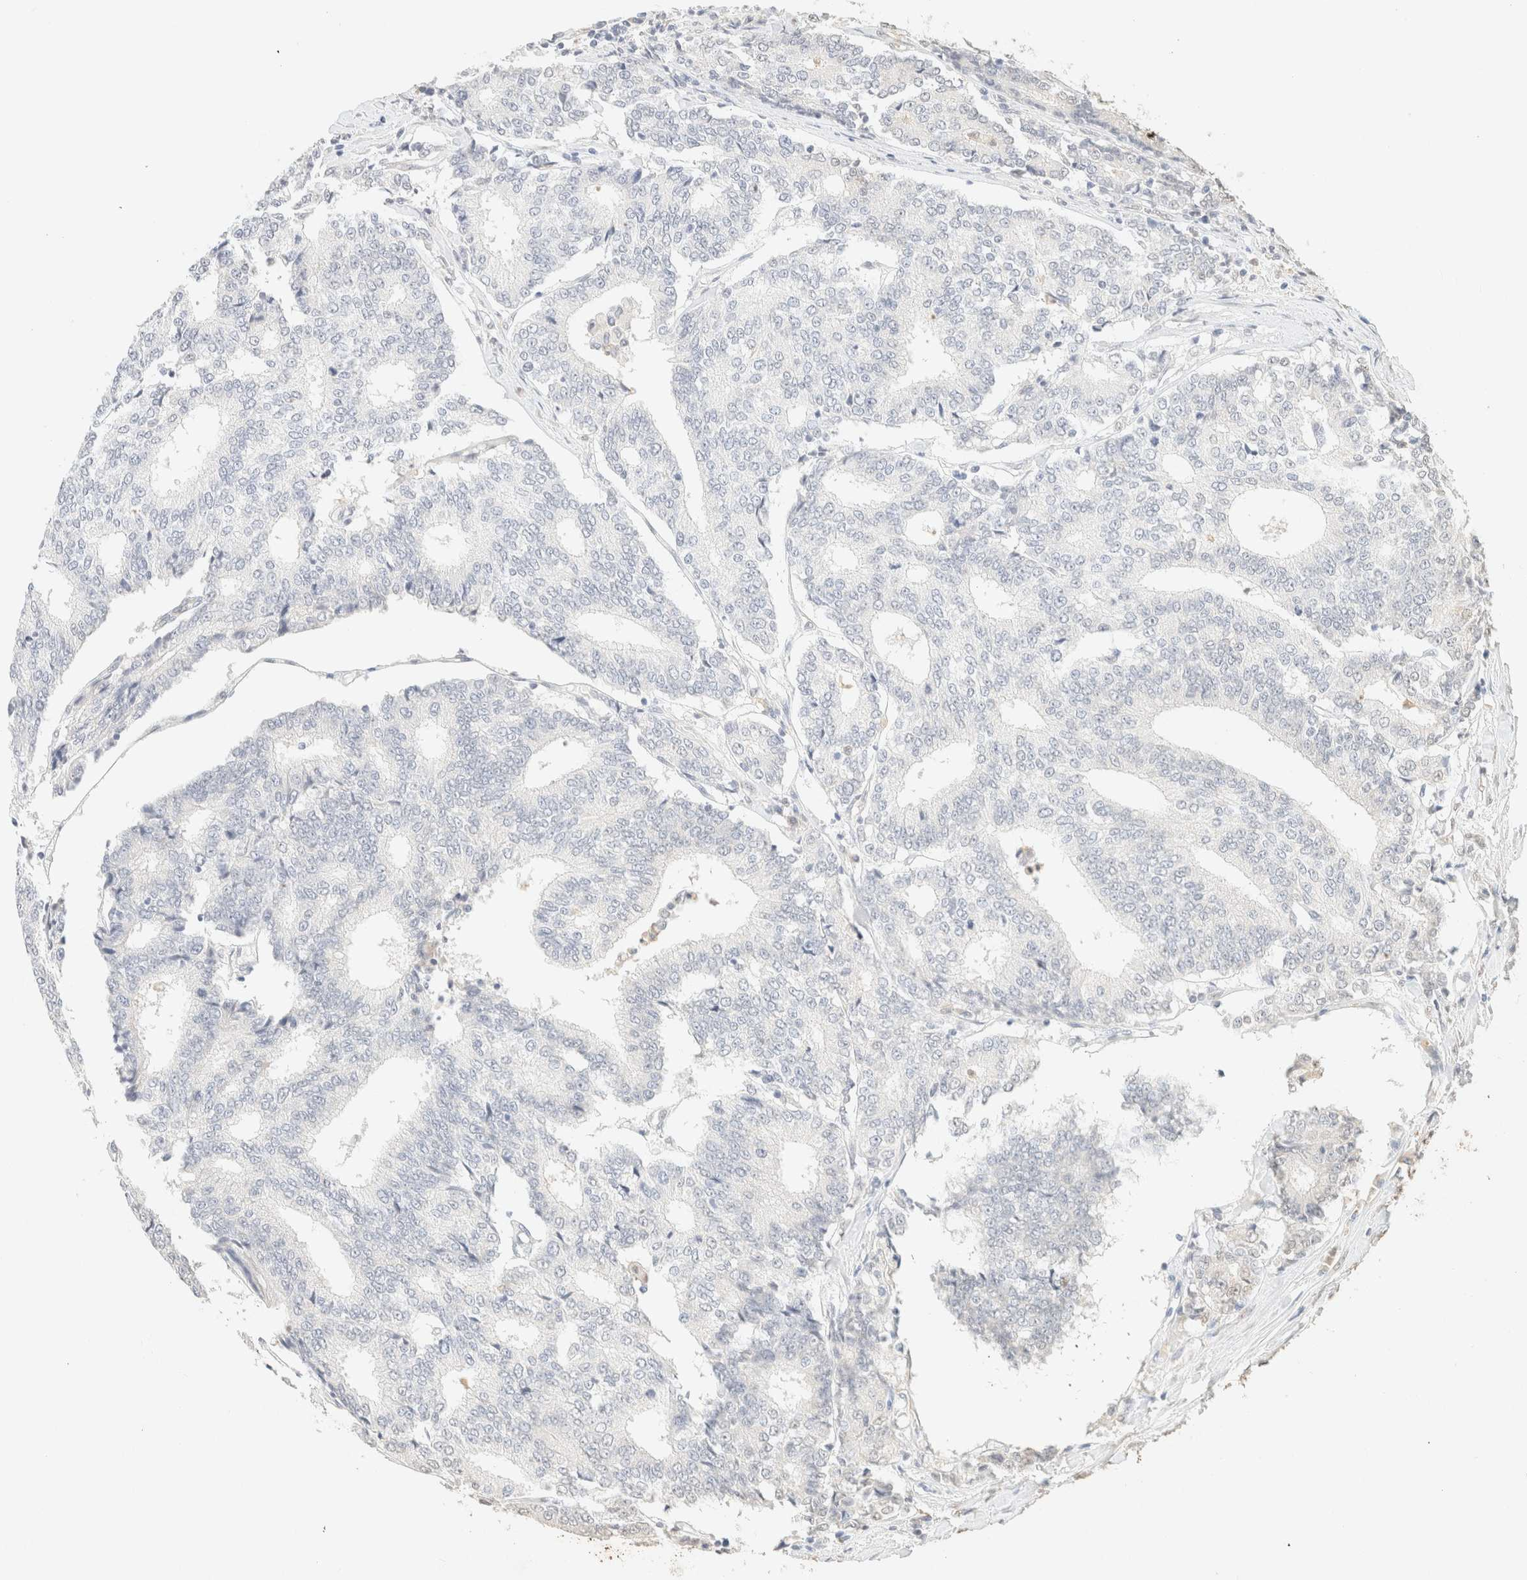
{"staining": {"intensity": "negative", "quantity": "none", "location": "none"}, "tissue": "prostate cancer", "cell_type": "Tumor cells", "image_type": "cancer", "snomed": [{"axis": "morphology", "description": "Normal tissue, NOS"}, {"axis": "morphology", "description": "Adenocarcinoma, High grade"}, {"axis": "topography", "description": "Prostate"}, {"axis": "topography", "description": "Seminal veicle"}], "caption": "An IHC histopathology image of prostate cancer (high-grade adenocarcinoma) is shown. There is no staining in tumor cells of prostate cancer (high-grade adenocarcinoma).", "gene": "S100A13", "patient": {"sex": "male", "age": 55}}